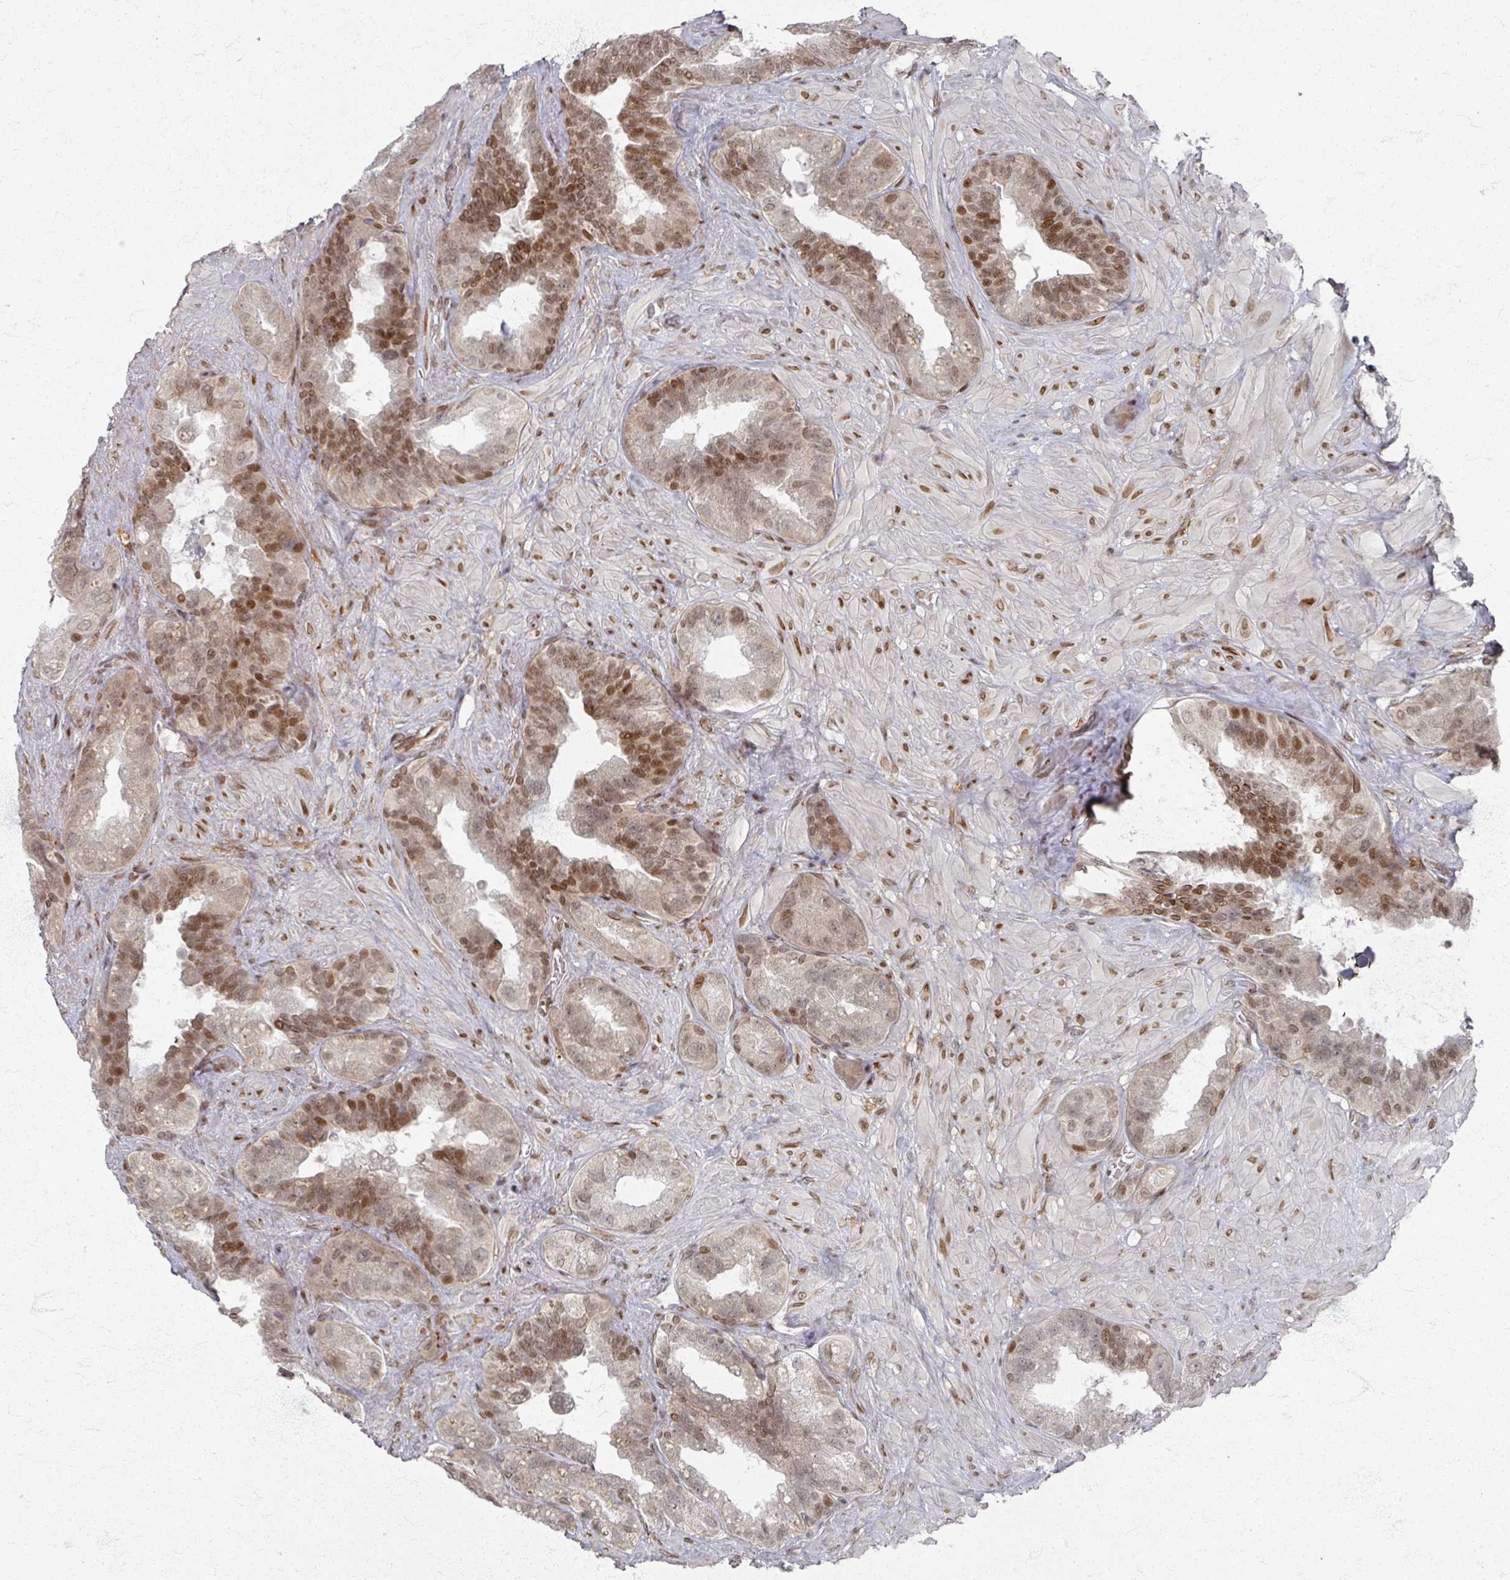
{"staining": {"intensity": "moderate", "quantity": ">75%", "location": "nuclear"}, "tissue": "seminal vesicle", "cell_type": "Glandular cells", "image_type": "normal", "snomed": [{"axis": "morphology", "description": "Normal tissue, NOS"}, {"axis": "topography", "description": "Seminal veicle"}, {"axis": "topography", "description": "Peripheral nerve tissue"}], "caption": "The micrograph exhibits staining of benign seminal vesicle, revealing moderate nuclear protein expression (brown color) within glandular cells.", "gene": "PSKH1", "patient": {"sex": "male", "age": 76}}